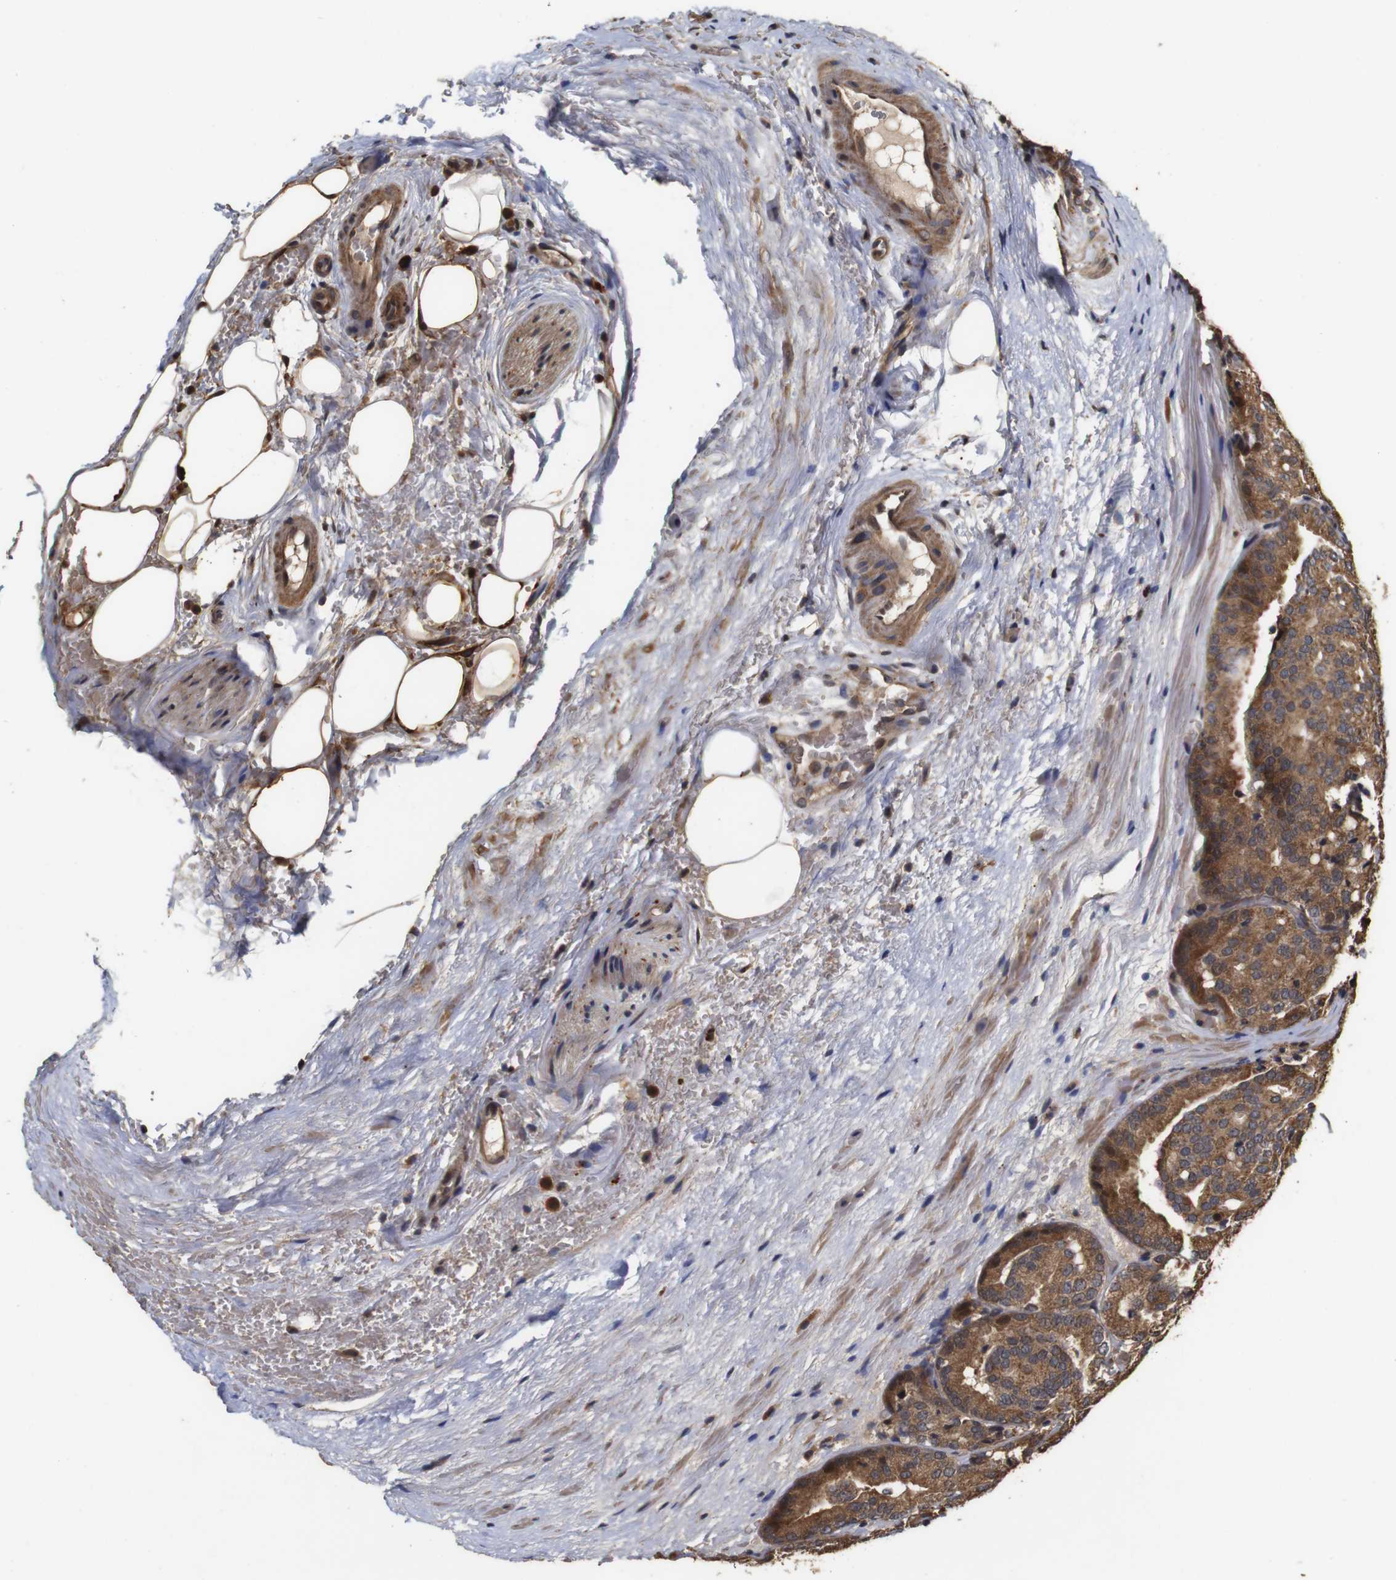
{"staining": {"intensity": "moderate", "quantity": ">75%", "location": "cytoplasmic/membranous"}, "tissue": "prostate cancer", "cell_type": "Tumor cells", "image_type": "cancer", "snomed": [{"axis": "morphology", "description": "Adenocarcinoma, High grade"}, {"axis": "topography", "description": "Prostate"}], "caption": "Immunohistochemistry (IHC) histopathology image of neoplastic tissue: human prostate adenocarcinoma (high-grade) stained using immunohistochemistry displays medium levels of moderate protein expression localized specifically in the cytoplasmic/membranous of tumor cells, appearing as a cytoplasmic/membranous brown color.", "gene": "PTPN14", "patient": {"sex": "male", "age": 64}}